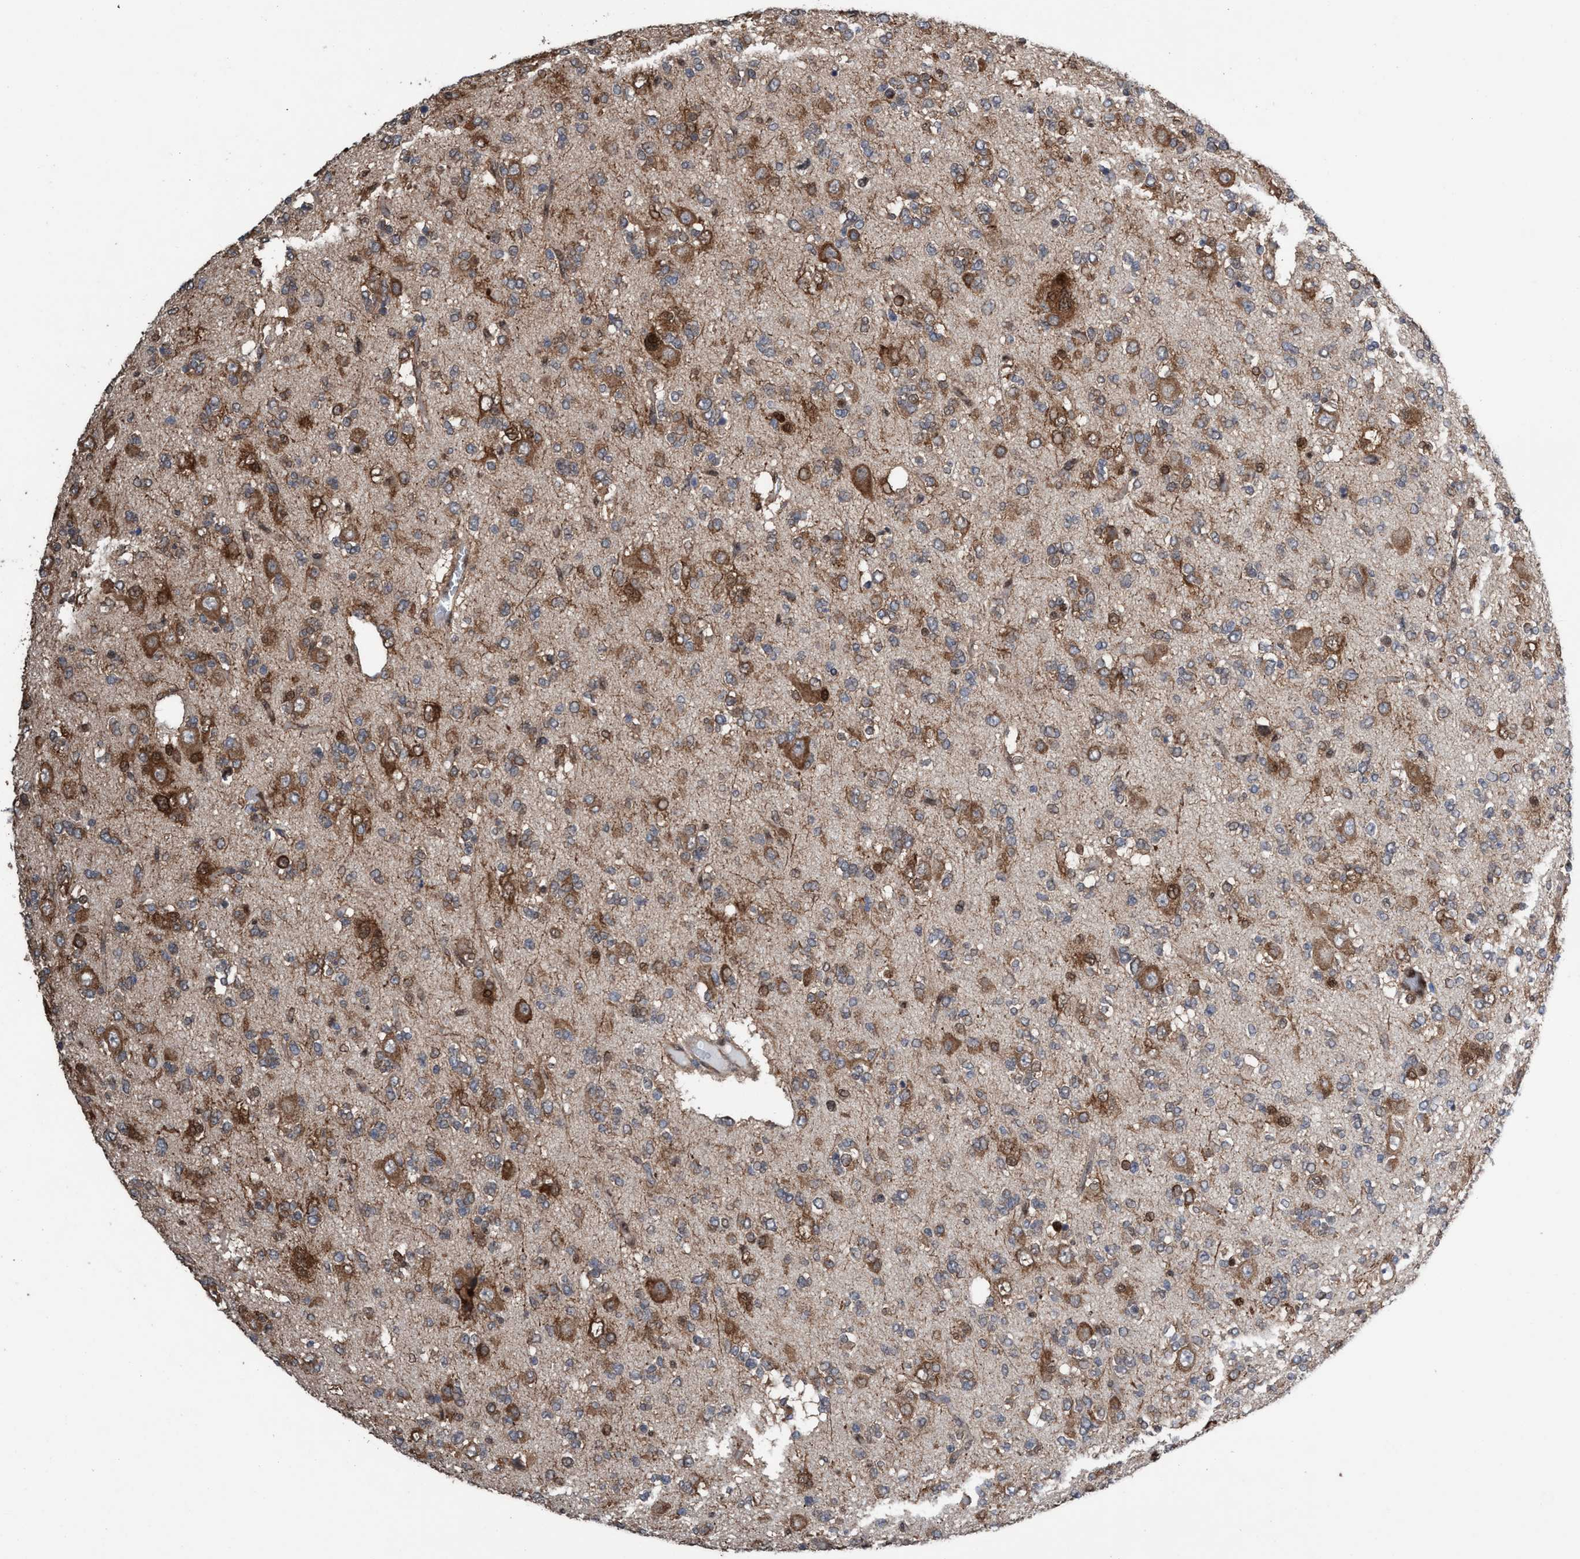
{"staining": {"intensity": "moderate", "quantity": ">75%", "location": "cytoplasmic/membranous"}, "tissue": "glioma", "cell_type": "Tumor cells", "image_type": "cancer", "snomed": [{"axis": "morphology", "description": "Glioma, malignant, Low grade"}, {"axis": "topography", "description": "Brain"}], "caption": "The image exhibits staining of glioma, revealing moderate cytoplasmic/membranous protein staining (brown color) within tumor cells. The staining was performed using DAB (3,3'-diaminobenzidine), with brown indicating positive protein expression. Nuclei are stained blue with hematoxylin.", "gene": "METAP2", "patient": {"sex": "male", "age": 38}}